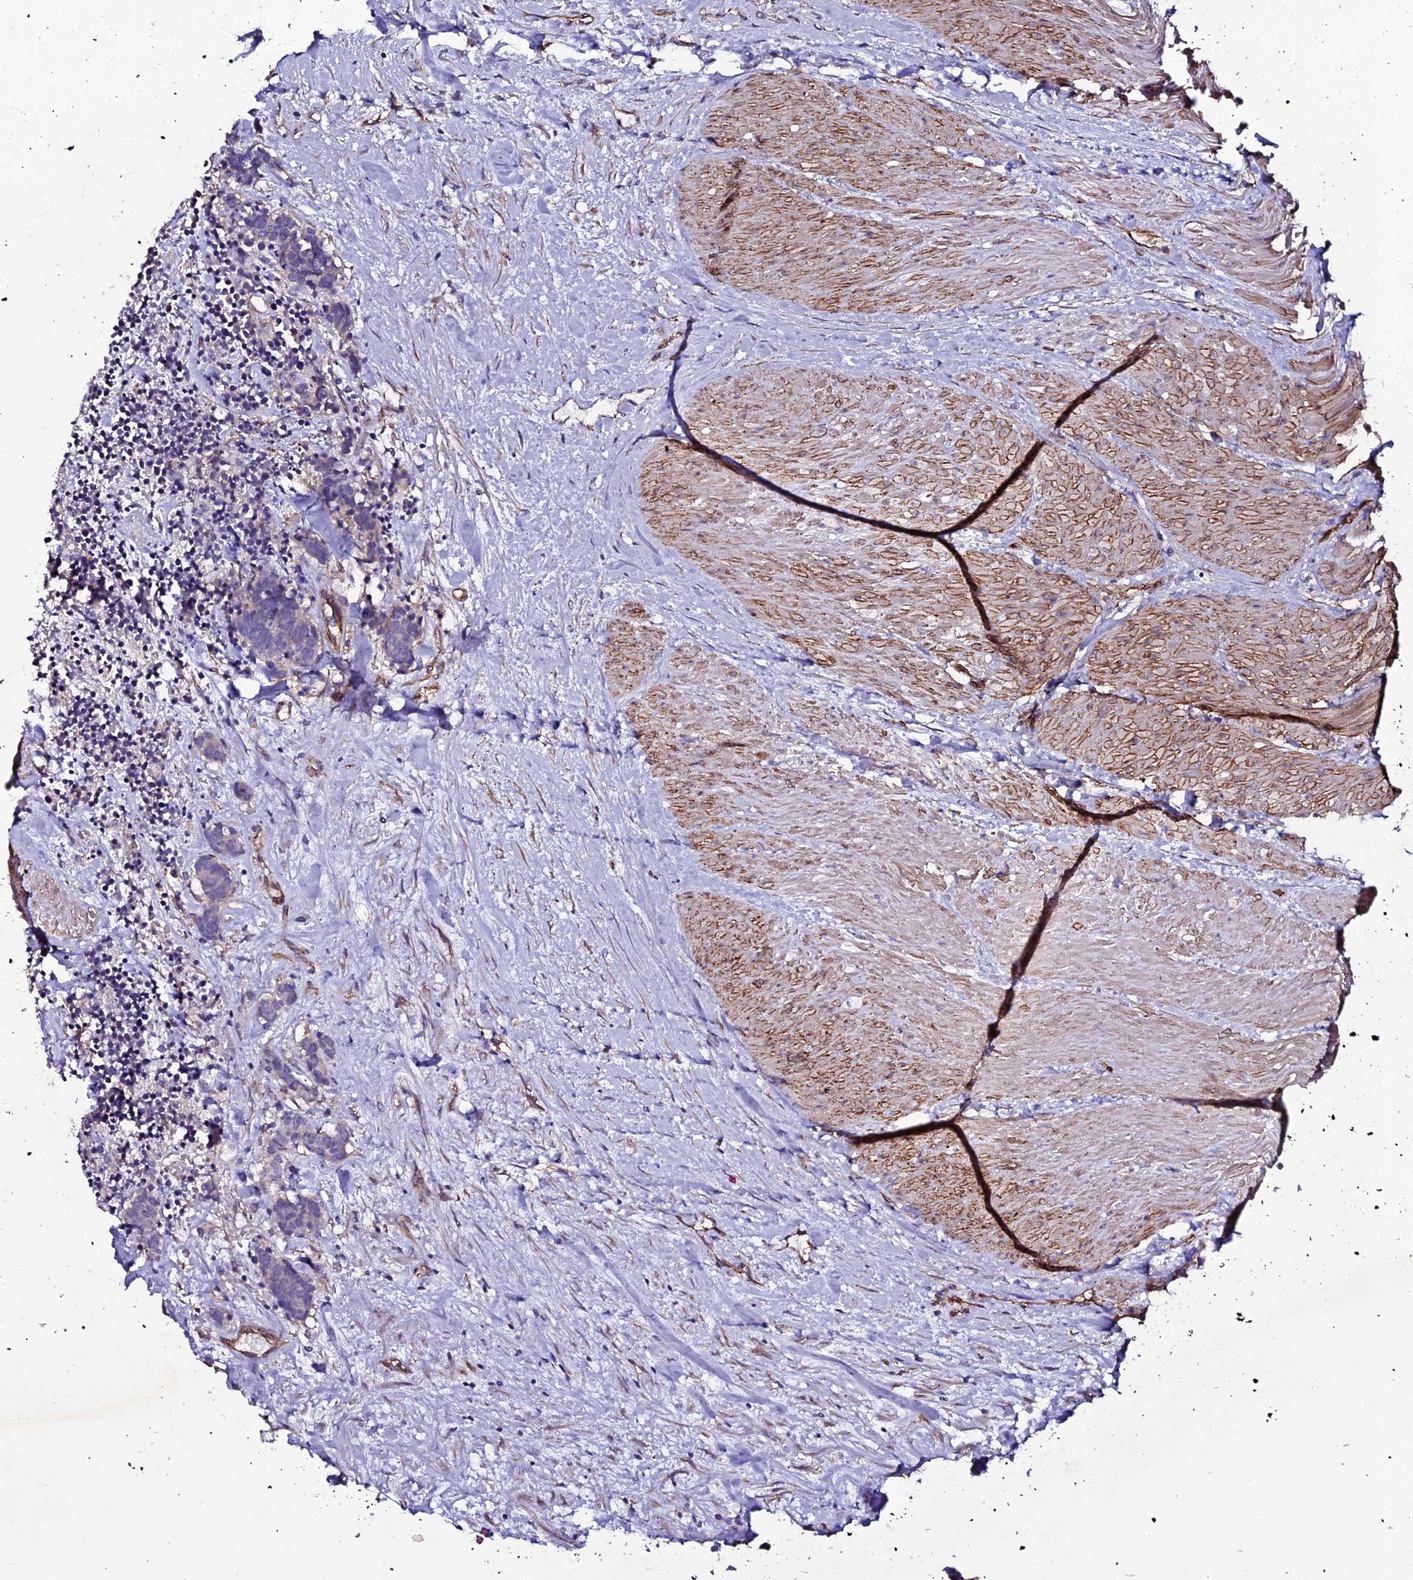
{"staining": {"intensity": "negative", "quantity": "none", "location": "none"}, "tissue": "carcinoid", "cell_type": "Tumor cells", "image_type": "cancer", "snomed": [{"axis": "morphology", "description": "Carcinoma, NOS"}, {"axis": "morphology", "description": "Carcinoid, malignant, NOS"}, {"axis": "topography", "description": "Urinary bladder"}], "caption": "Protein analysis of carcinoid displays no significant staining in tumor cells. The staining was performed using DAB to visualize the protein expression in brown, while the nuclei were stained in blue with hematoxylin (Magnification: 20x).", "gene": "MEX3C", "patient": {"sex": "male", "age": 57}}